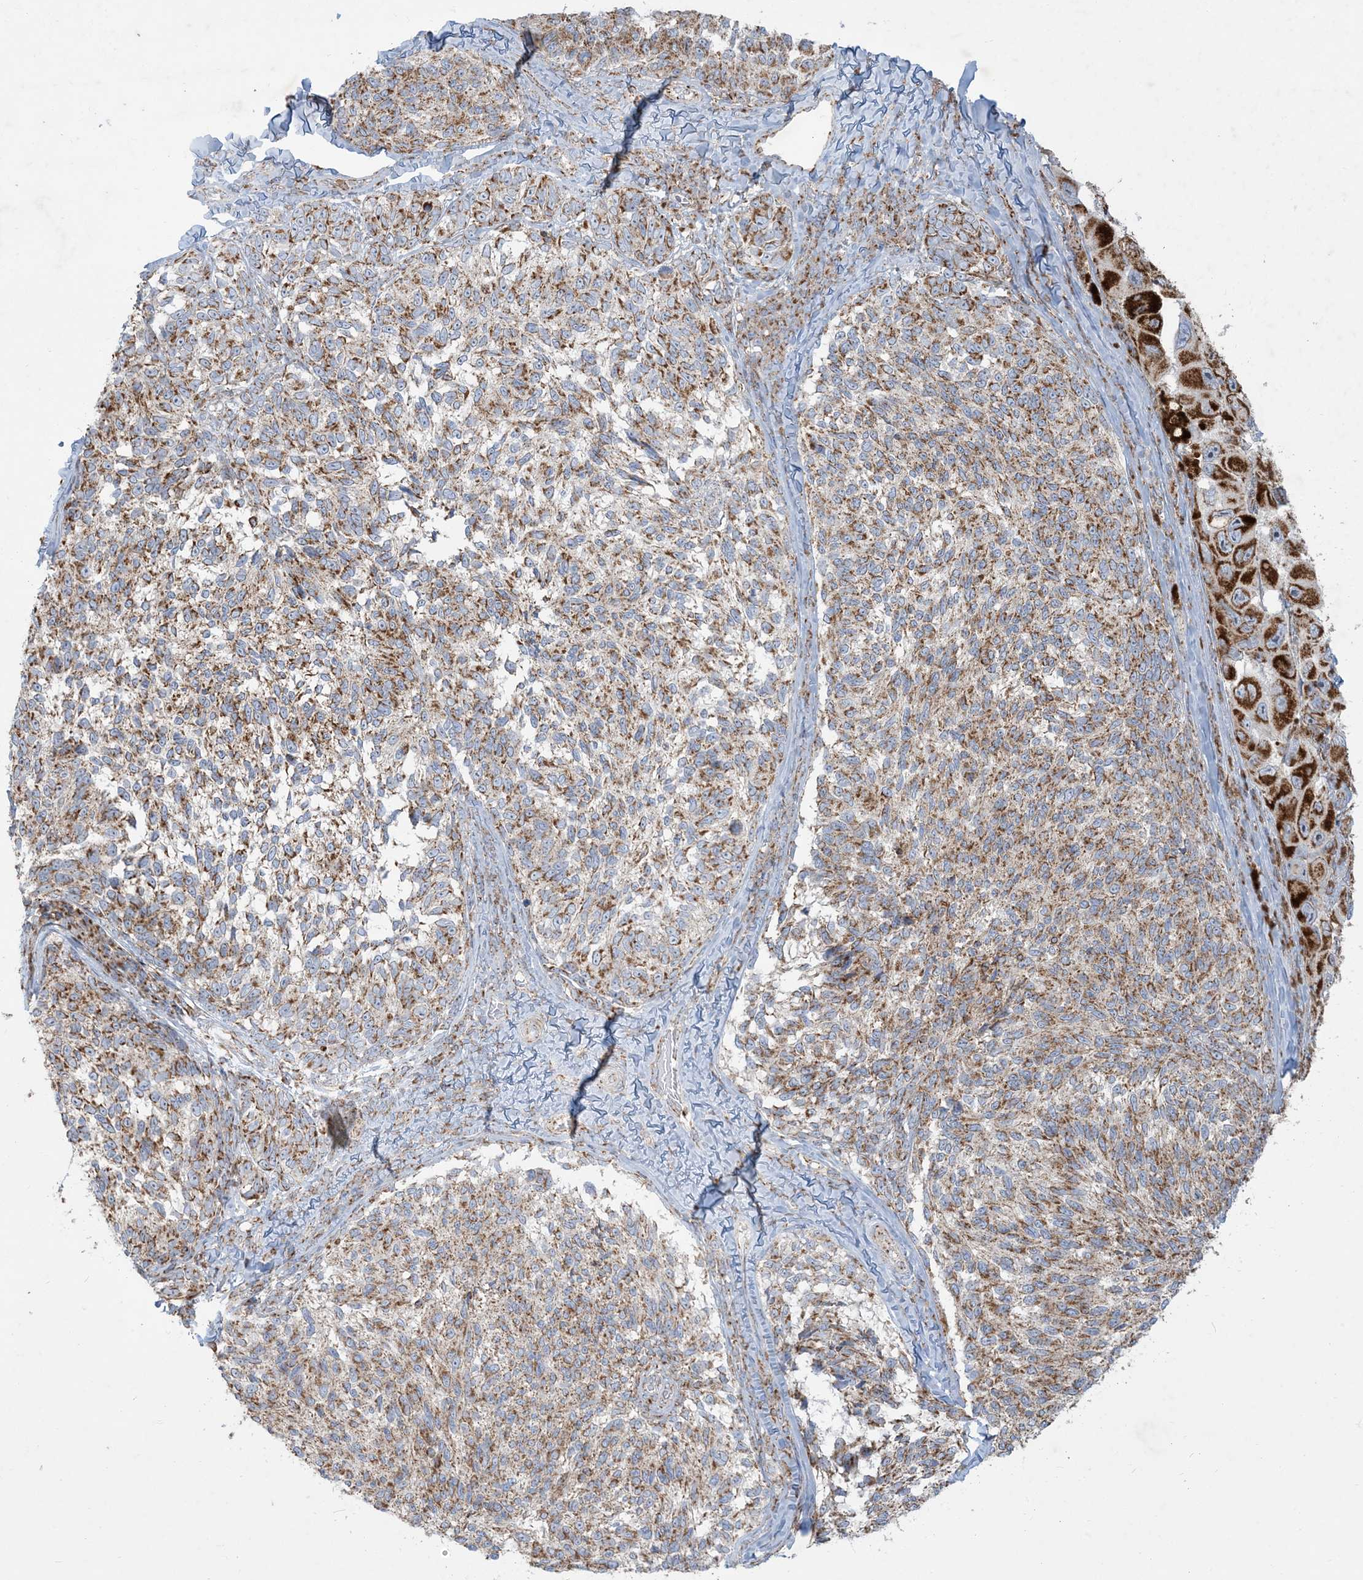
{"staining": {"intensity": "moderate", "quantity": ">75%", "location": "cytoplasmic/membranous"}, "tissue": "melanoma", "cell_type": "Tumor cells", "image_type": "cancer", "snomed": [{"axis": "morphology", "description": "Malignant melanoma, NOS"}, {"axis": "topography", "description": "Skin"}], "caption": "Melanoma stained for a protein (brown) shows moderate cytoplasmic/membranous positive expression in about >75% of tumor cells.", "gene": "BEND4", "patient": {"sex": "female", "age": 73}}